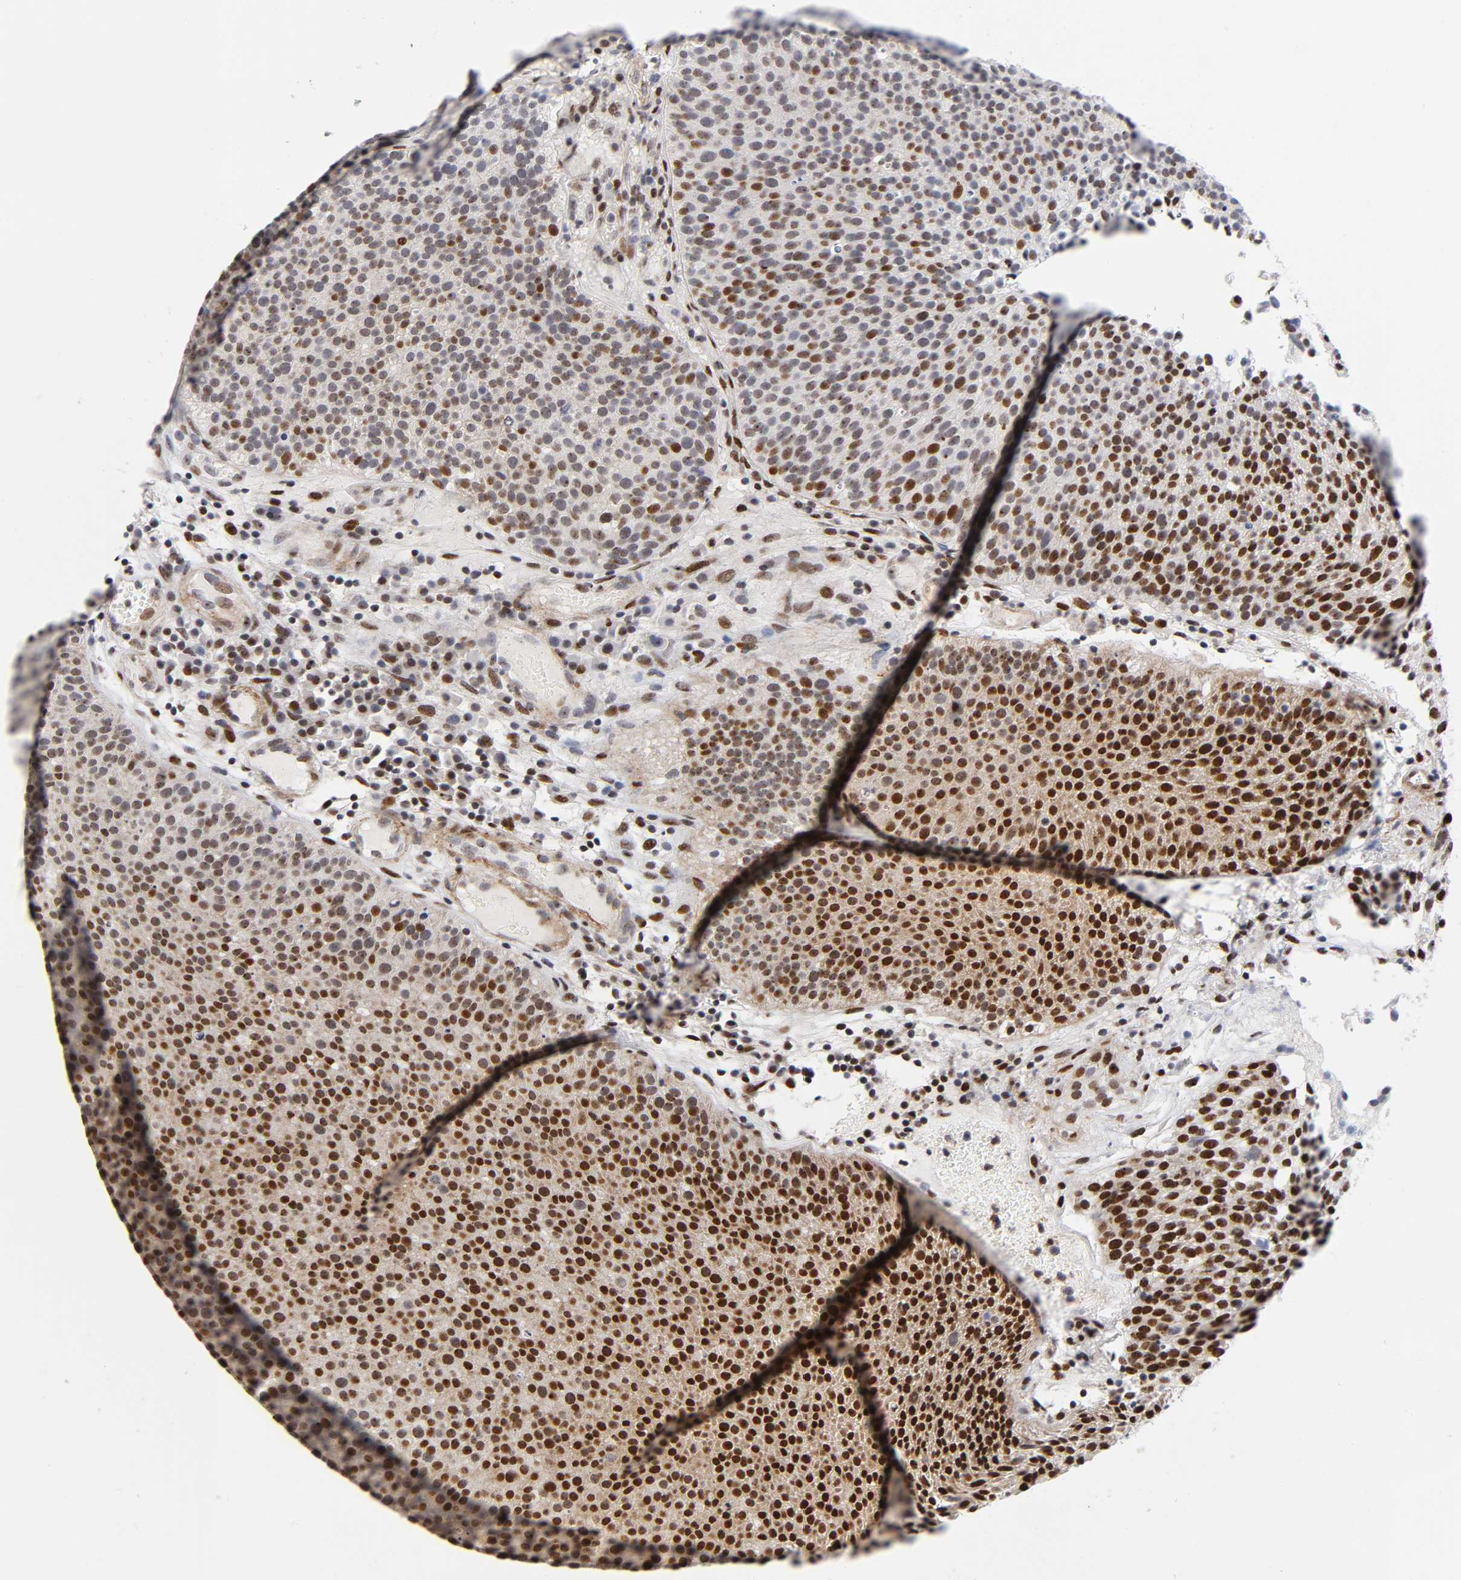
{"staining": {"intensity": "strong", "quantity": ">75%", "location": "nuclear"}, "tissue": "urothelial cancer", "cell_type": "Tumor cells", "image_type": "cancer", "snomed": [{"axis": "morphology", "description": "Urothelial carcinoma, Low grade"}, {"axis": "topography", "description": "Urinary bladder"}], "caption": "Immunohistochemical staining of human urothelial cancer exhibits high levels of strong nuclear protein positivity in about >75% of tumor cells.", "gene": "STK38", "patient": {"sex": "male", "age": 85}}